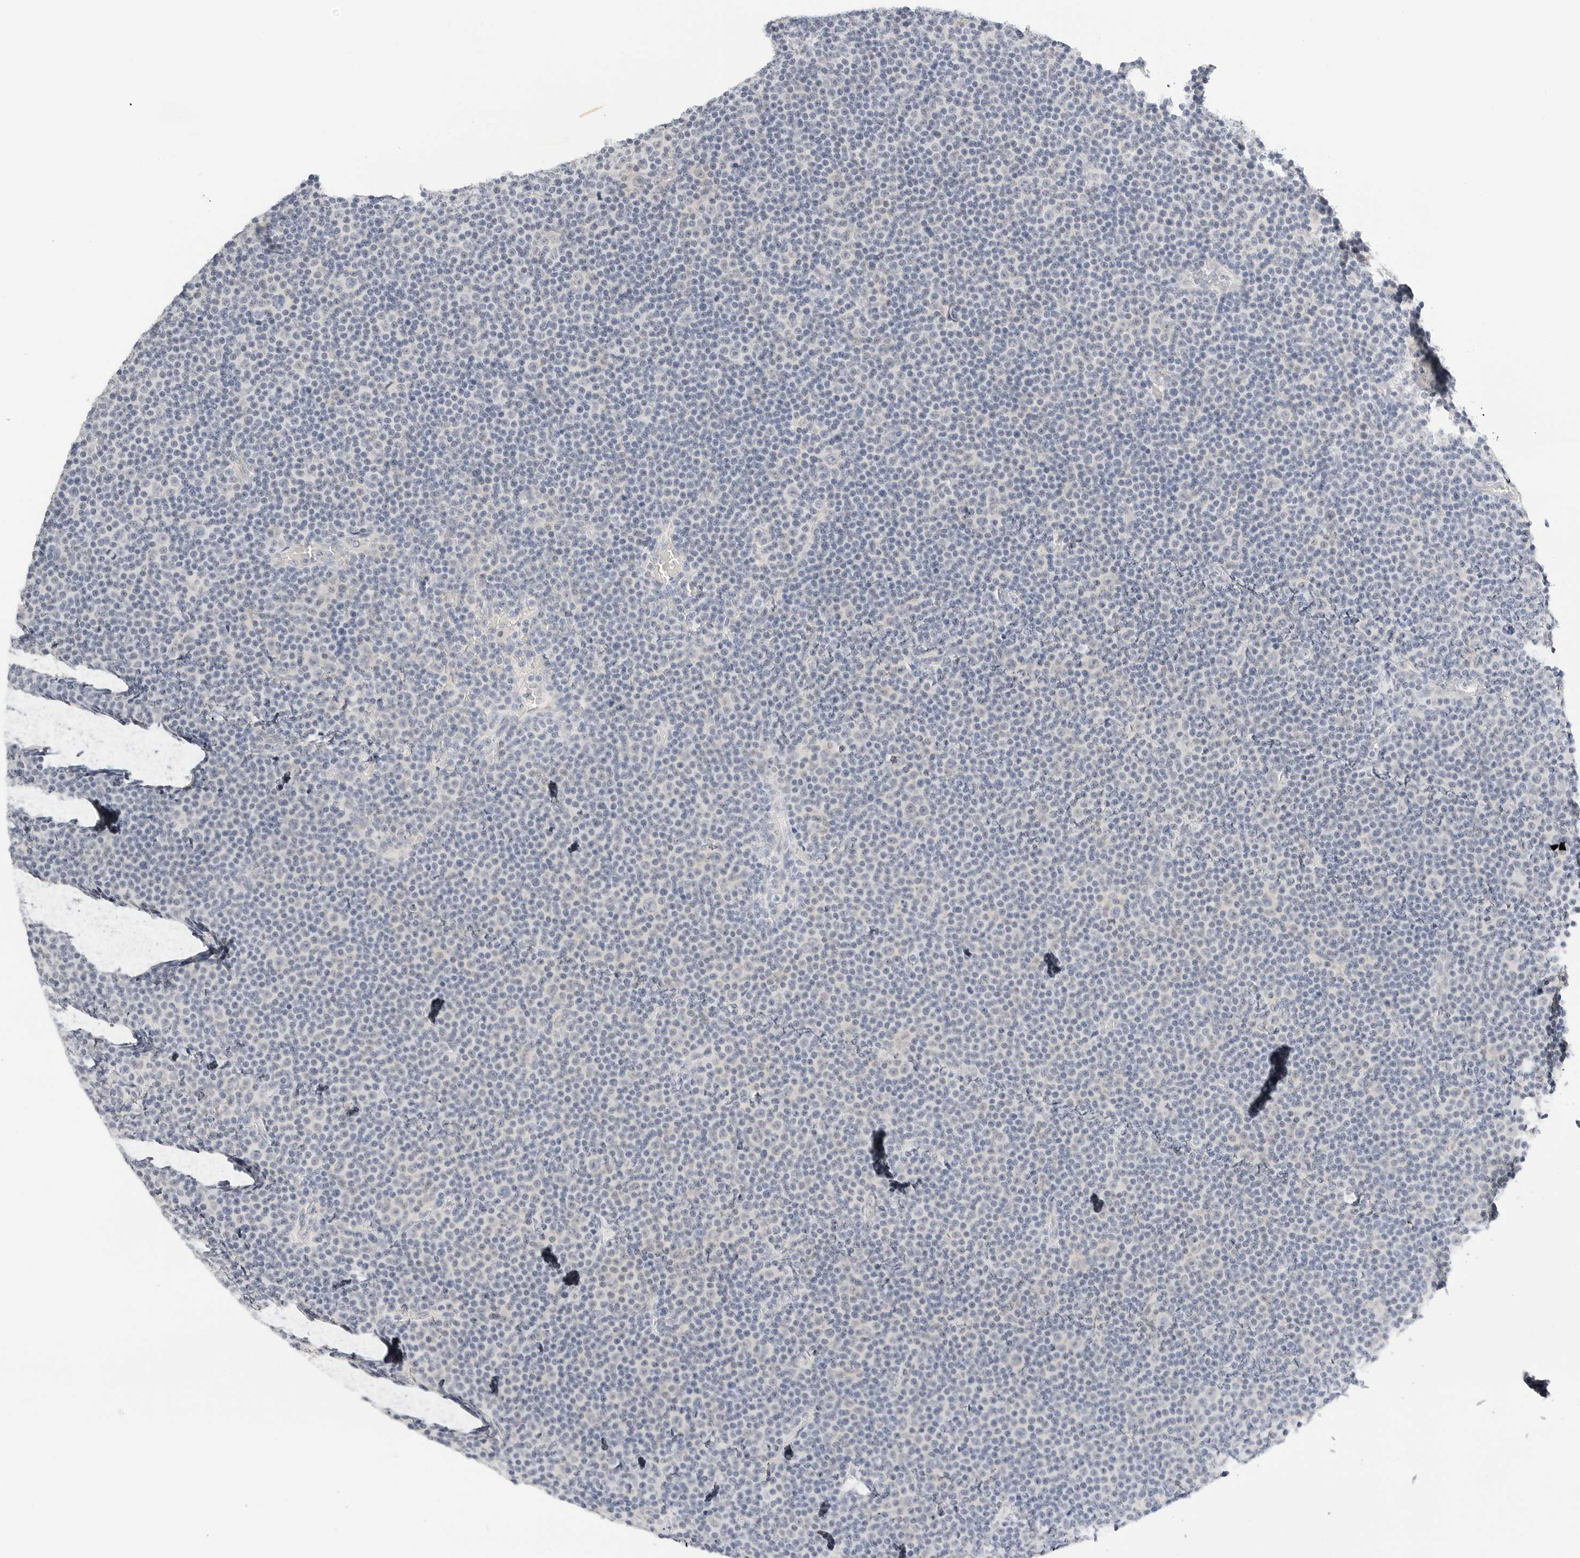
{"staining": {"intensity": "negative", "quantity": "none", "location": "none"}, "tissue": "lymphoma", "cell_type": "Tumor cells", "image_type": "cancer", "snomed": [{"axis": "morphology", "description": "Malignant lymphoma, non-Hodgkin's type, Low grade"}, {"axis": "topography", "description": "Lymph node"}], "caption": "Photomicrograph shows no significant protein positivity in tumor cells of lymphoma.", "gene": "PKDCC", "patient": {"sex": "female", "age": 67}}